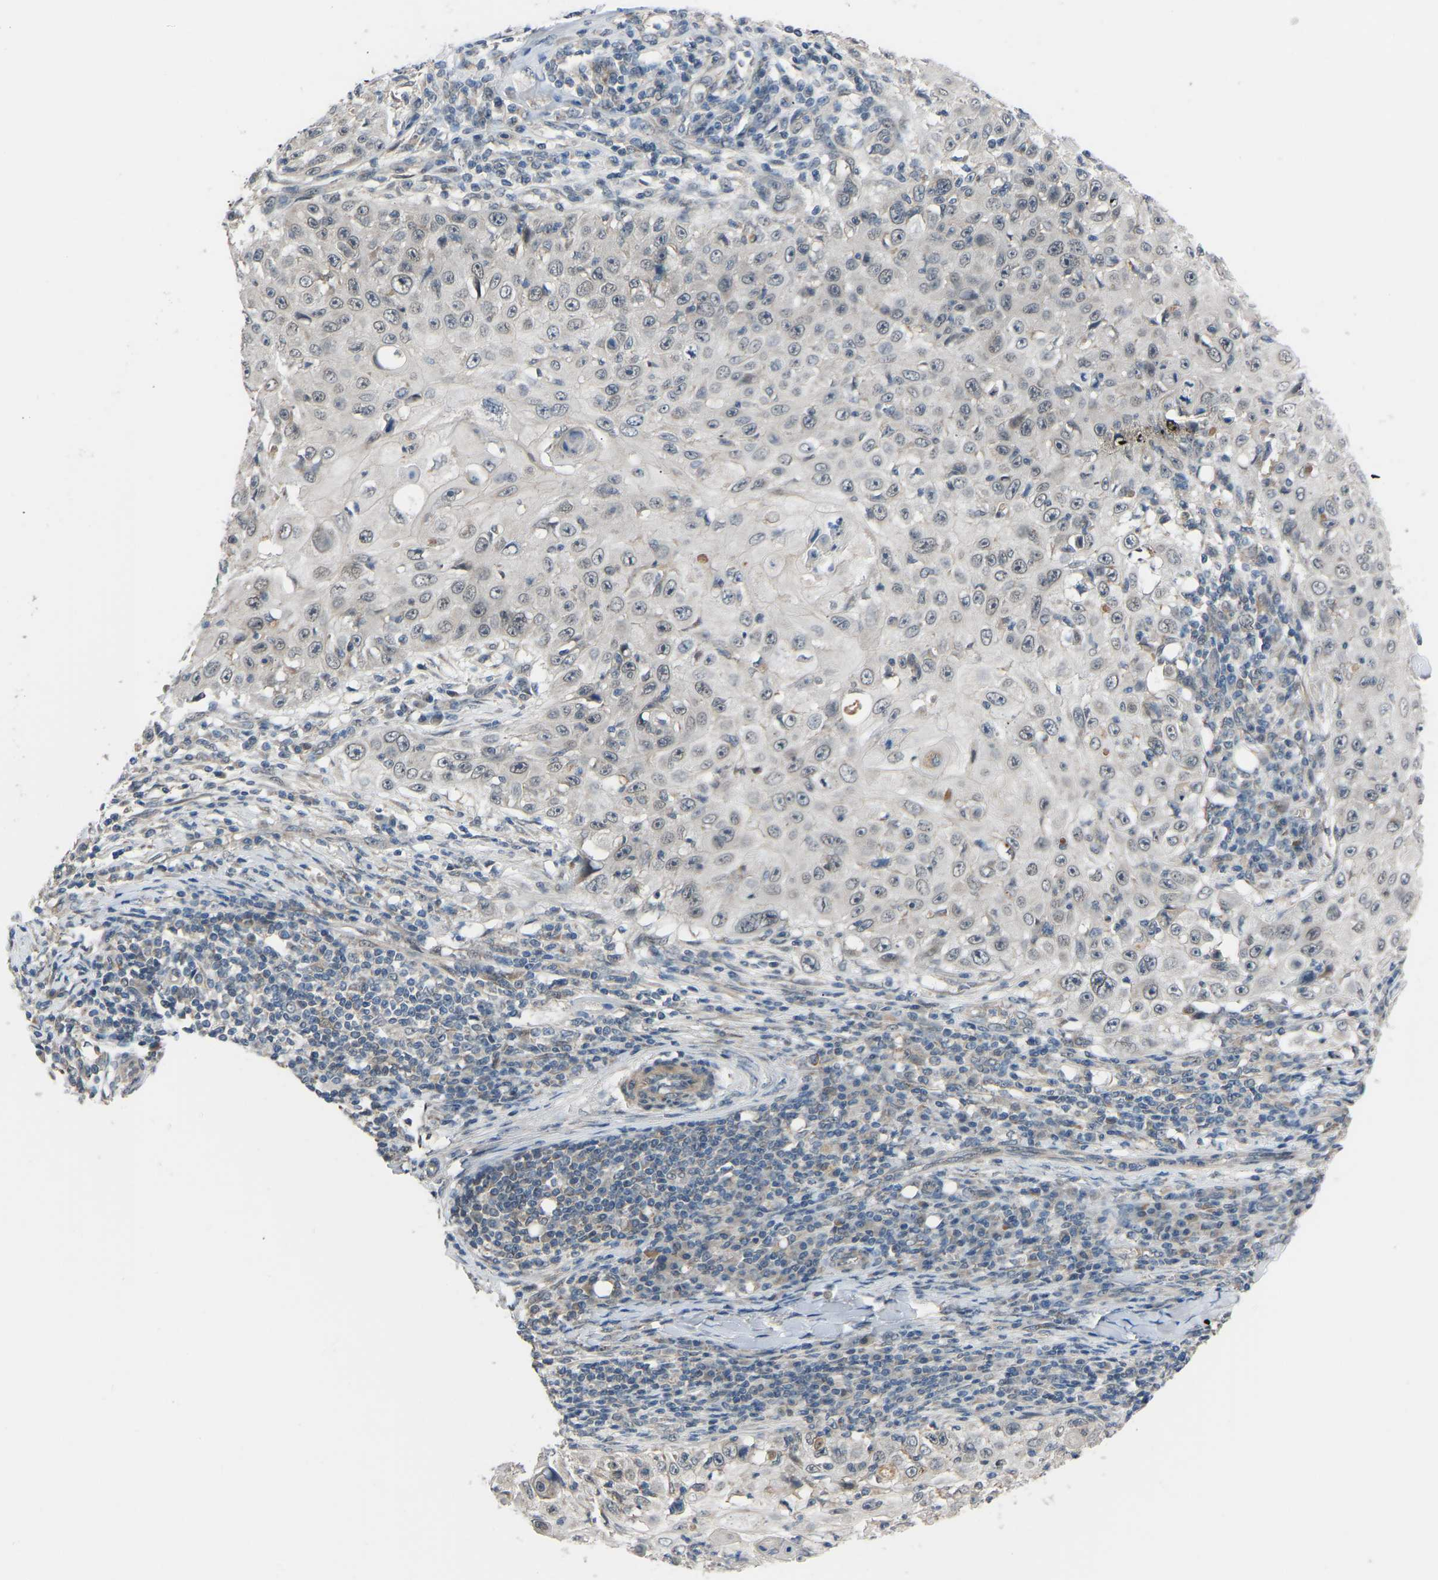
{"staining": {"intensity": "weak", "quantity": "<25%", "location": "cytoplasmic/membranous"}, "tissue": "skin cancer", "cell_type": "Tumor cells", "image_type": "cancer", "snomed": [{"axis": "morphology", "description": "Squamous cell carcinoma, NOS"}, {"axis": "topography", "description": "Skin"}], "caption": "Immunohistochemistry photomicrograph of neoplastic tissue: human skin cancer (squamous cell carcinoma) stained with DAB displays no significant protein positivity in tumor cells.", "gene": "CDK2AP1", "patient": {"sex": "male", "age": 86}}